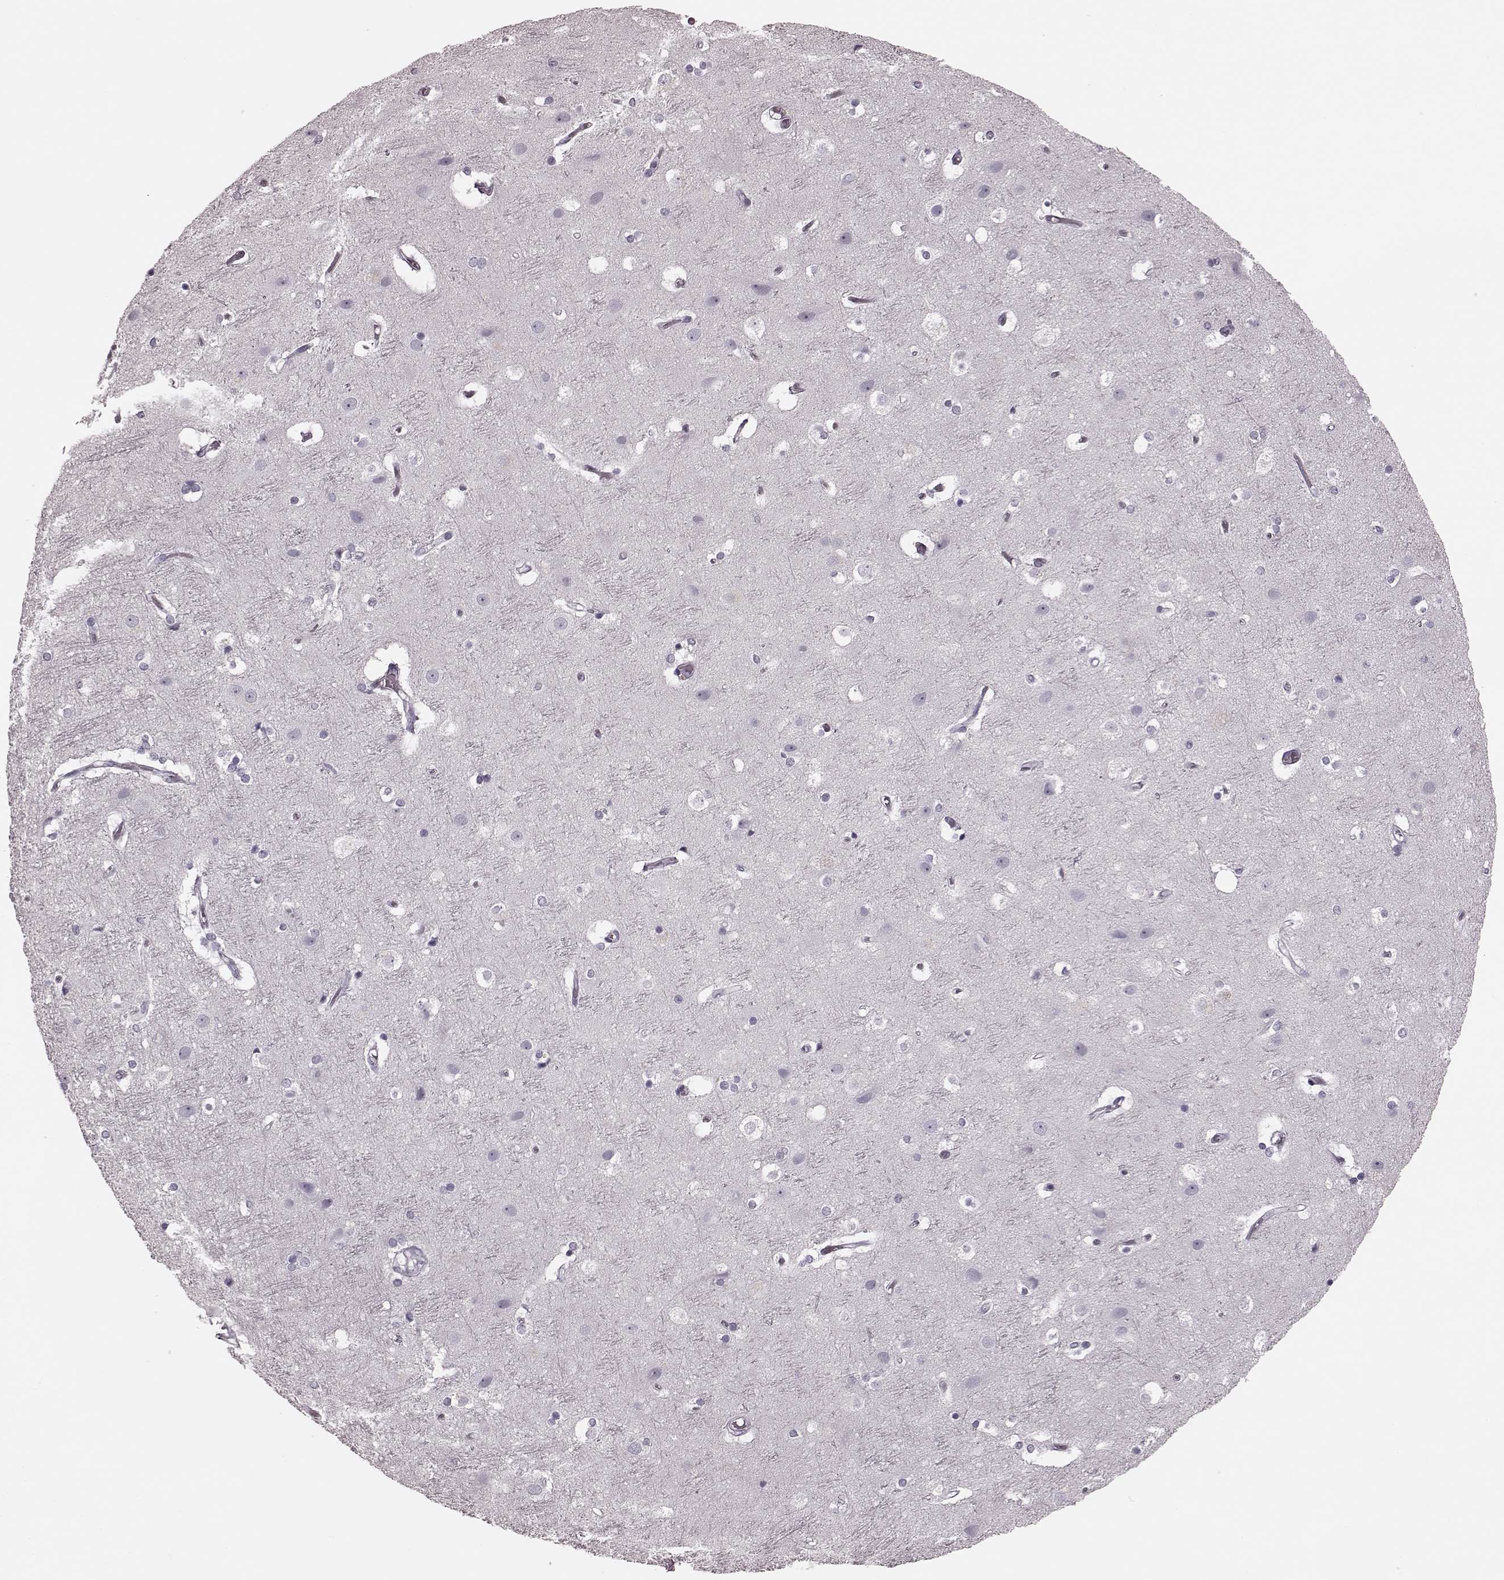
{"staining": {"intensity": "negative", "quantity": "none", "location": "none"}, "tissue": "cerebral cortex", "cell_type": "Endothelial cells", "image_type": "normal", "snomed": [{"axis": "morphology", "description": "Normal tissue, NOS"}, {"axis": "topography", "description": "Cerebral cortex"}], "caption": "A high-resolution histopathology image shows immunohistochemistry (IHC) staining of unremarkable cerebral cortex, which reveals no significant expression in endothelial cells. Nuclei are stained in blue.", "gene": "TRPM1", "patient": {"sex": "female", "age": 52}}